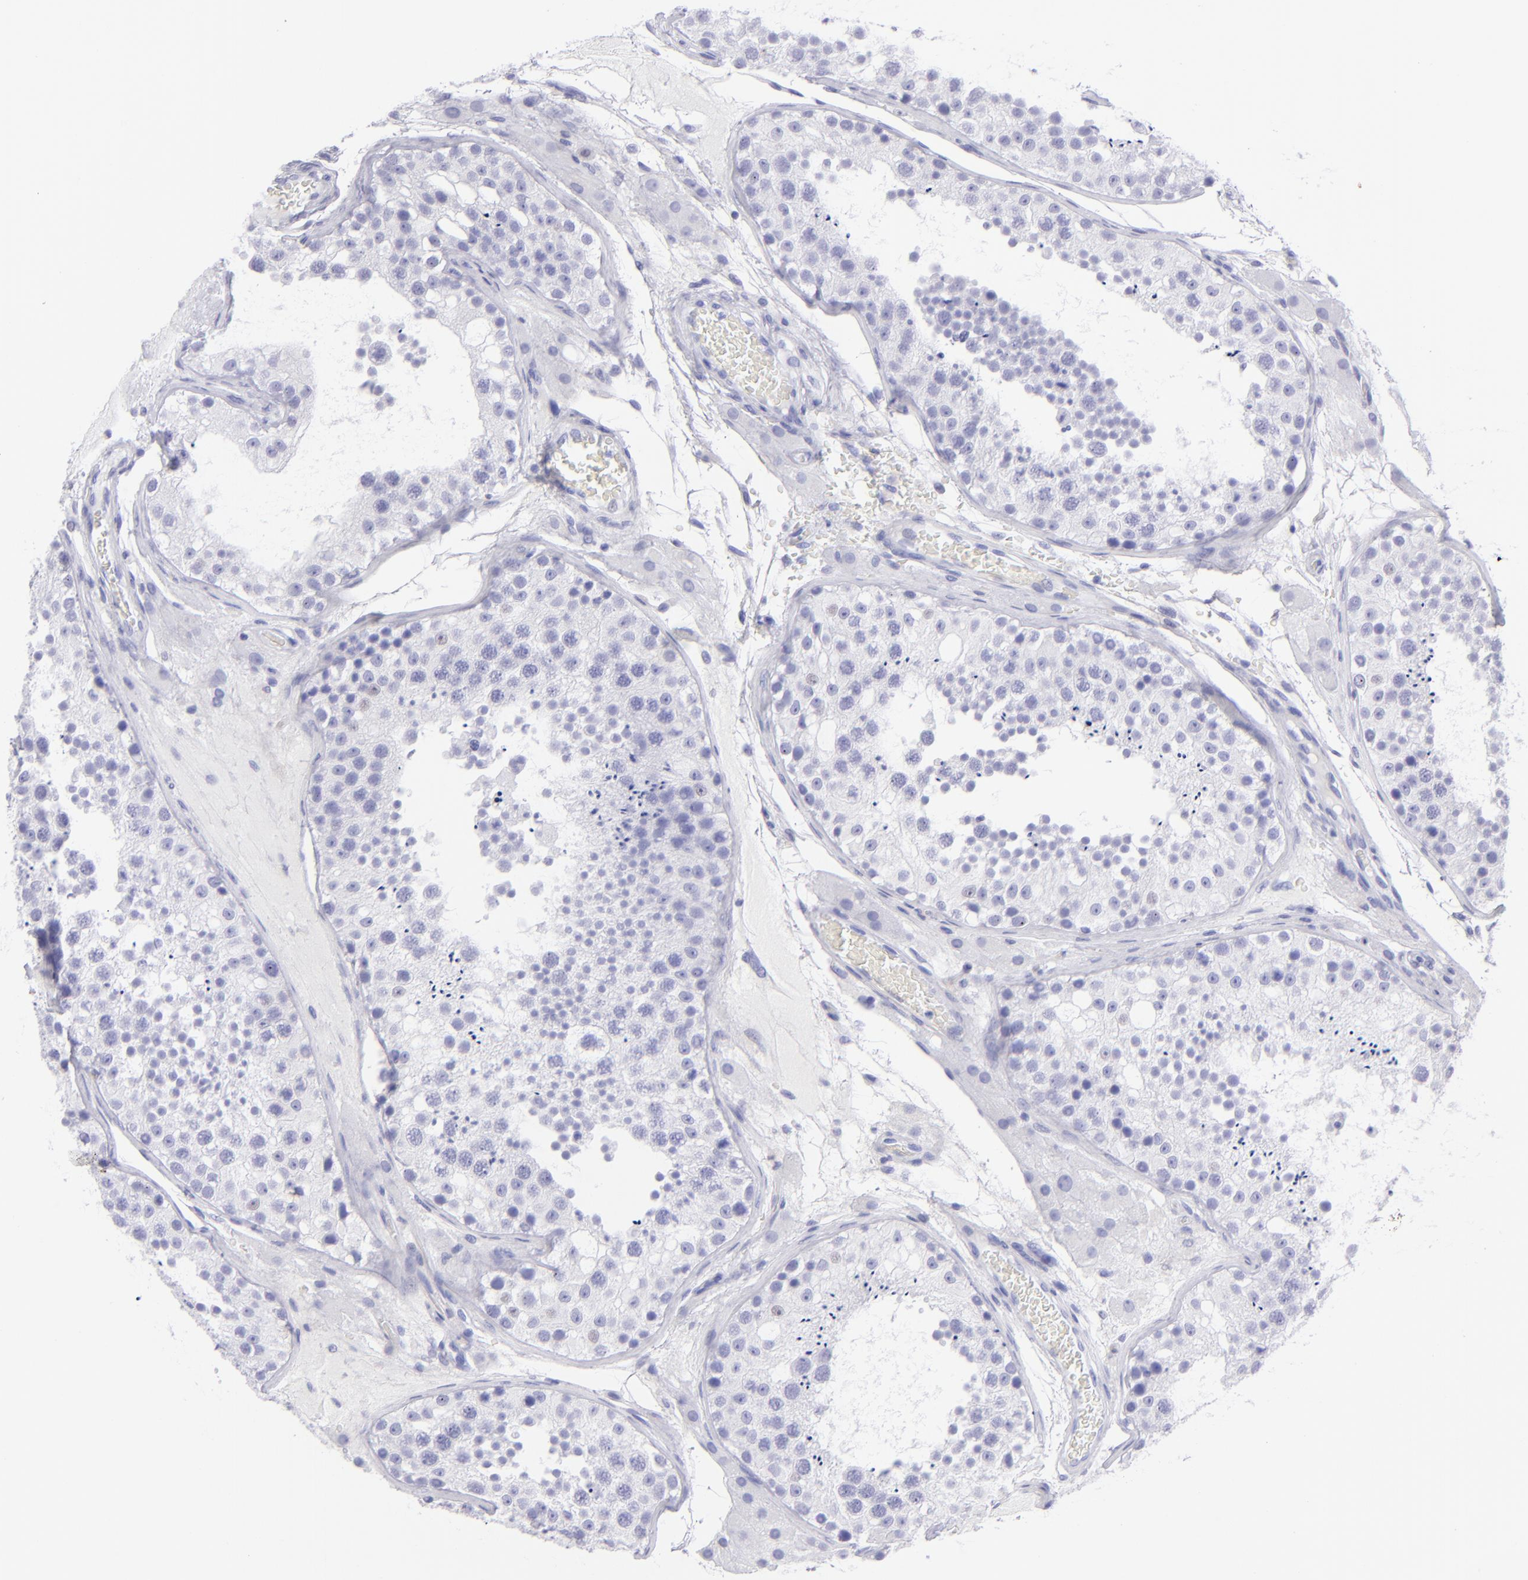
{"staining": {"intensity": "negative", "quantity": "none", "location": "none"}, "tissue": "testis", "cell_type": "Cells in seminiferous ducts", "image_type": "normal", "snomed": [{"axis": "morphology", "description": "Normal tissue, NOS"}, {"axis": "topography", "description": "Testis"}], "caption": "Cells in seminiferous ducts show no significant protein positivity in benign testis. (Brightfield microscopy of DAB (3,3'-diaminobenzidine) IHC at high magnification).", "gene": "SLC1A3", "patient": {"sex": "male", "age": 26}}